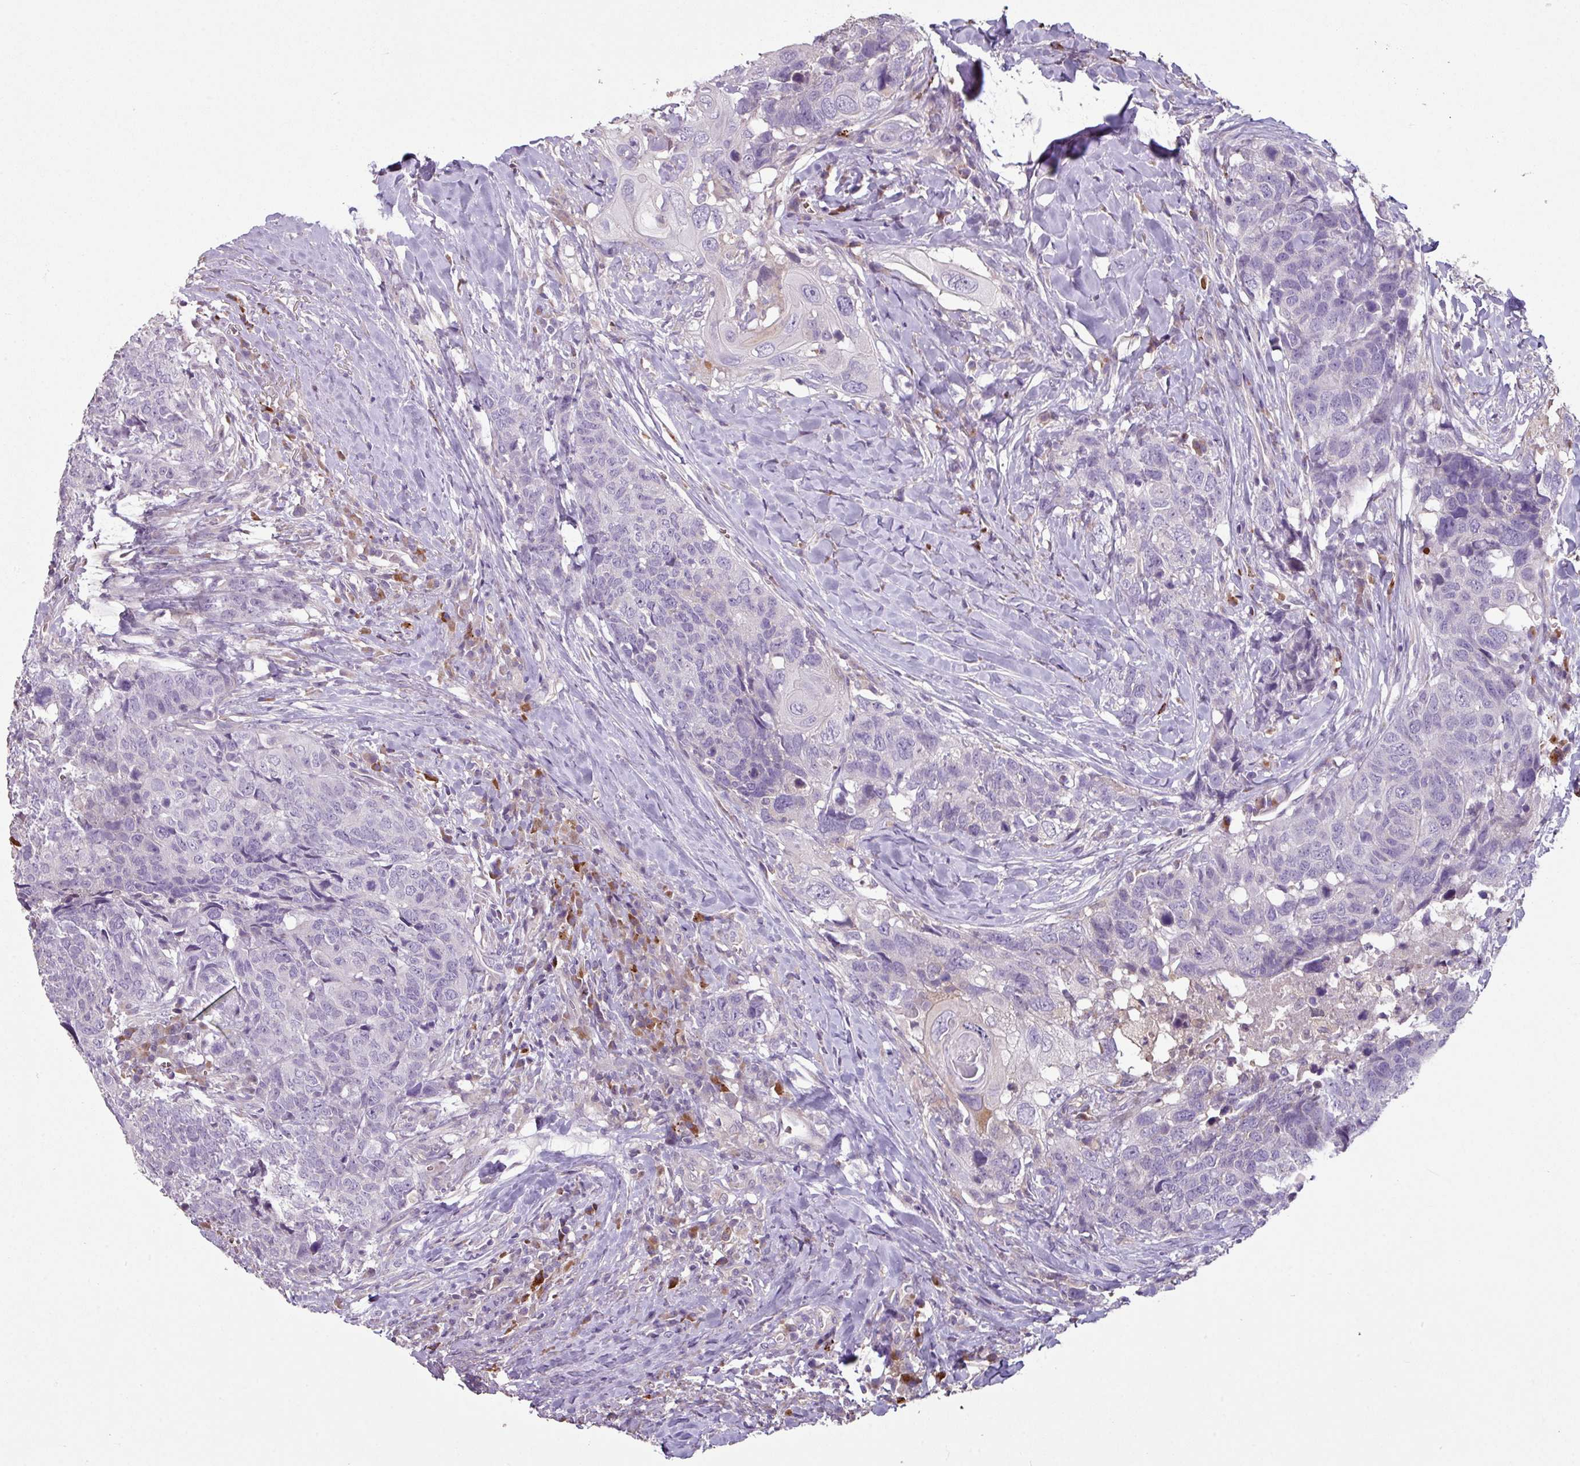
{"staining": {"intensity": "negative", "quantity": "none", "location": "none"}, "tissue": "head and neck cancer", "cell_type": "Tumor cells", "image_type": "cancer", "snomed": [{"axis": "morphology", "description": "Squamous cell carcinoma, NOS"}, {"axis": "topography", "description": "Head-Neck"}], "caption": "High power microscopy micrograph of an IHC histopathology image of head and neck cancer, revealing no significant positivity in tumor cells. The staining is performed using DAB (3,3'-diaminobenzidine) brown chromogen with nuclei counter-stained in using hematoxylin.", "gene": "NHSL2", "patient": {"sex": "male", "age": 66}}